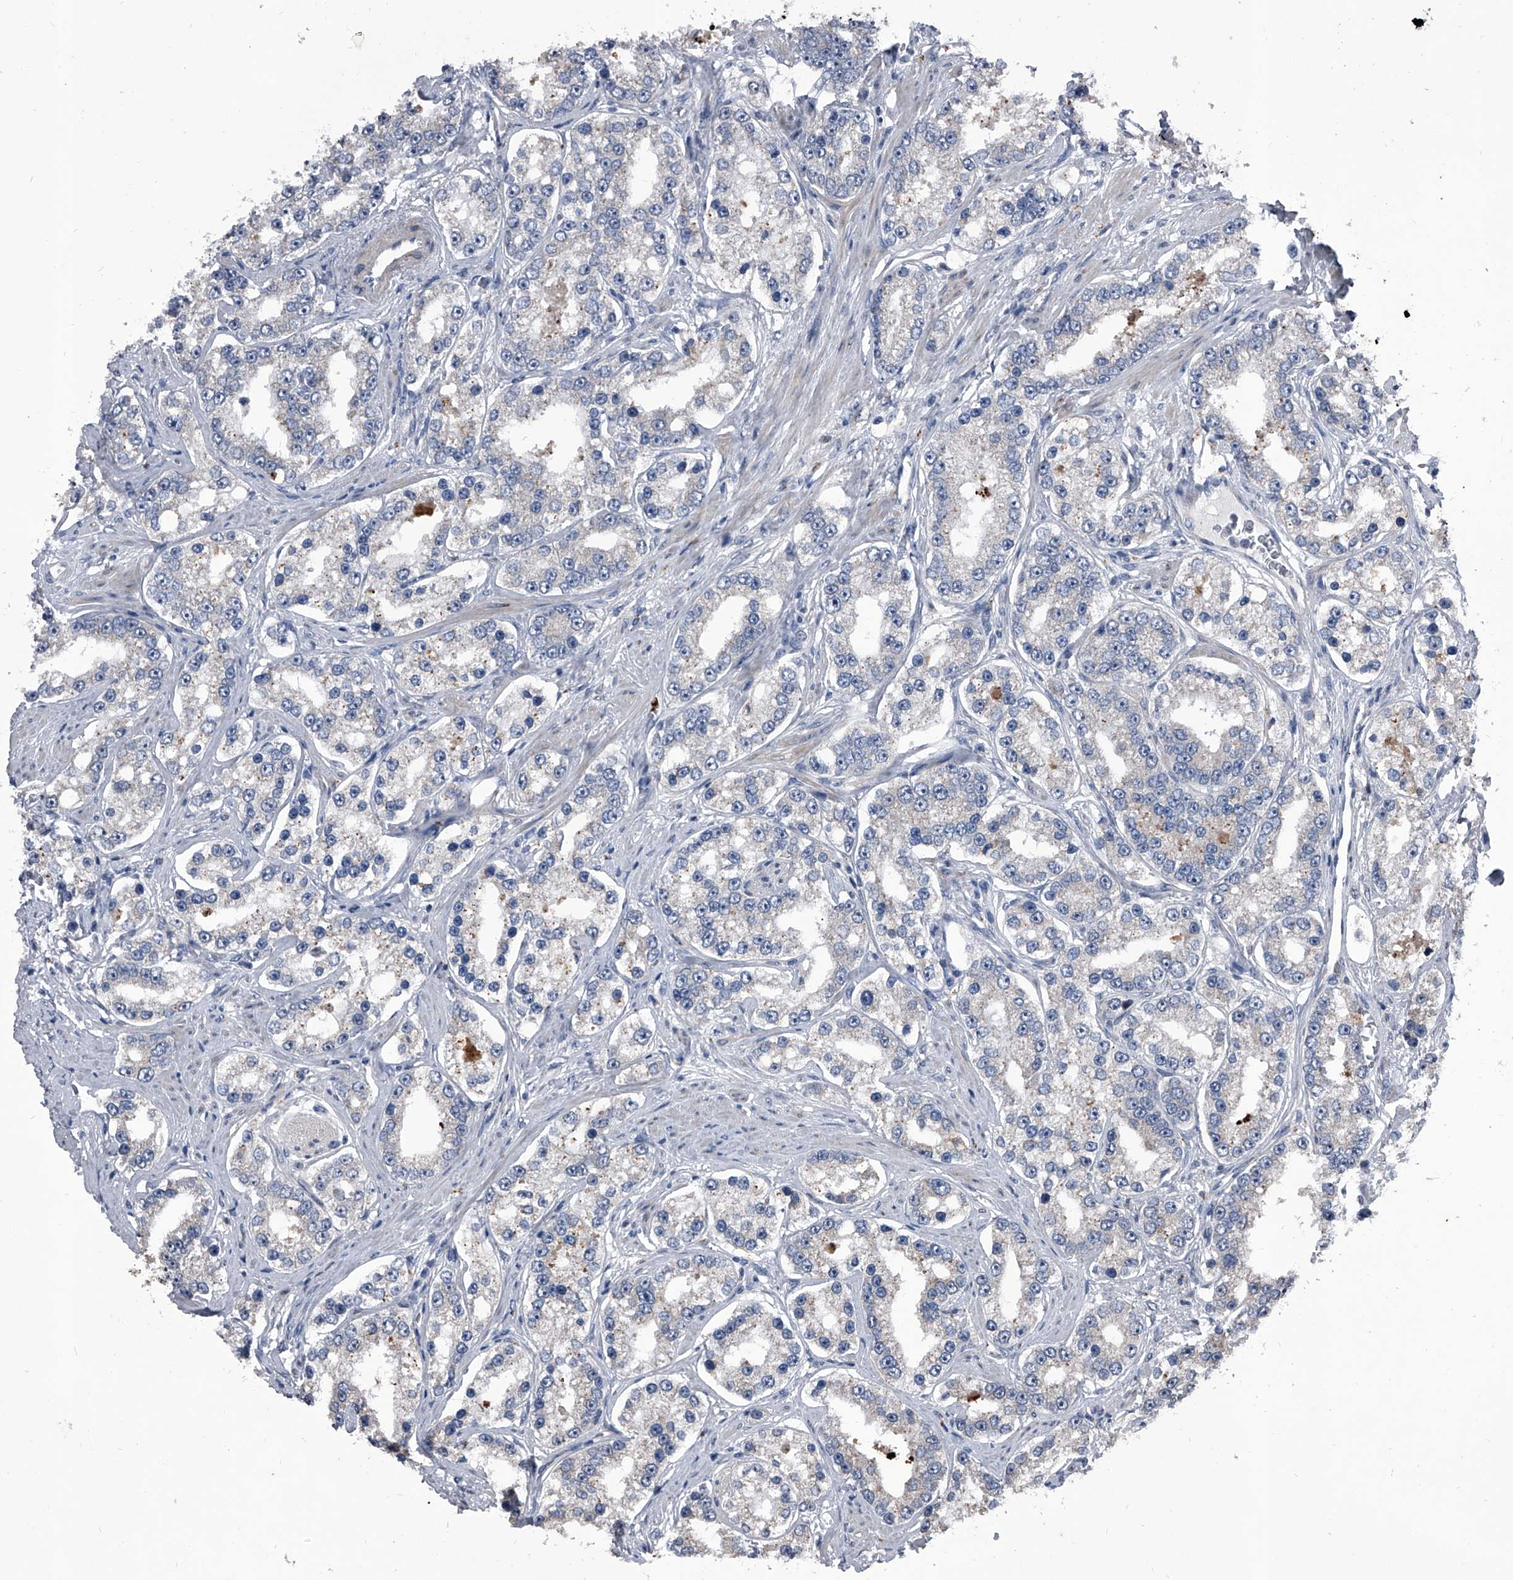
{"staining": {"intensity": "negative", "quantity": "none", "location": "none"}, "tissue": "prostate cancer", "cell_type": "Tumor cells", "image_type": "cancer", "snomed": [{"axis": "morphology", "description": "Normal tissue, NOS"}, {"axis": "morphology", "description": "Adenocarcinoma, High grade"}, {"axis": "topography", "description": "Prostate"}], "caption": "This is an immunohistochemistry histopathology image of human prostate adenocarcinoma (high-grade). There is no positivity in tumor cells.", "gene": "CEP85L", "patient": {"sex": "male", "age": 83}}